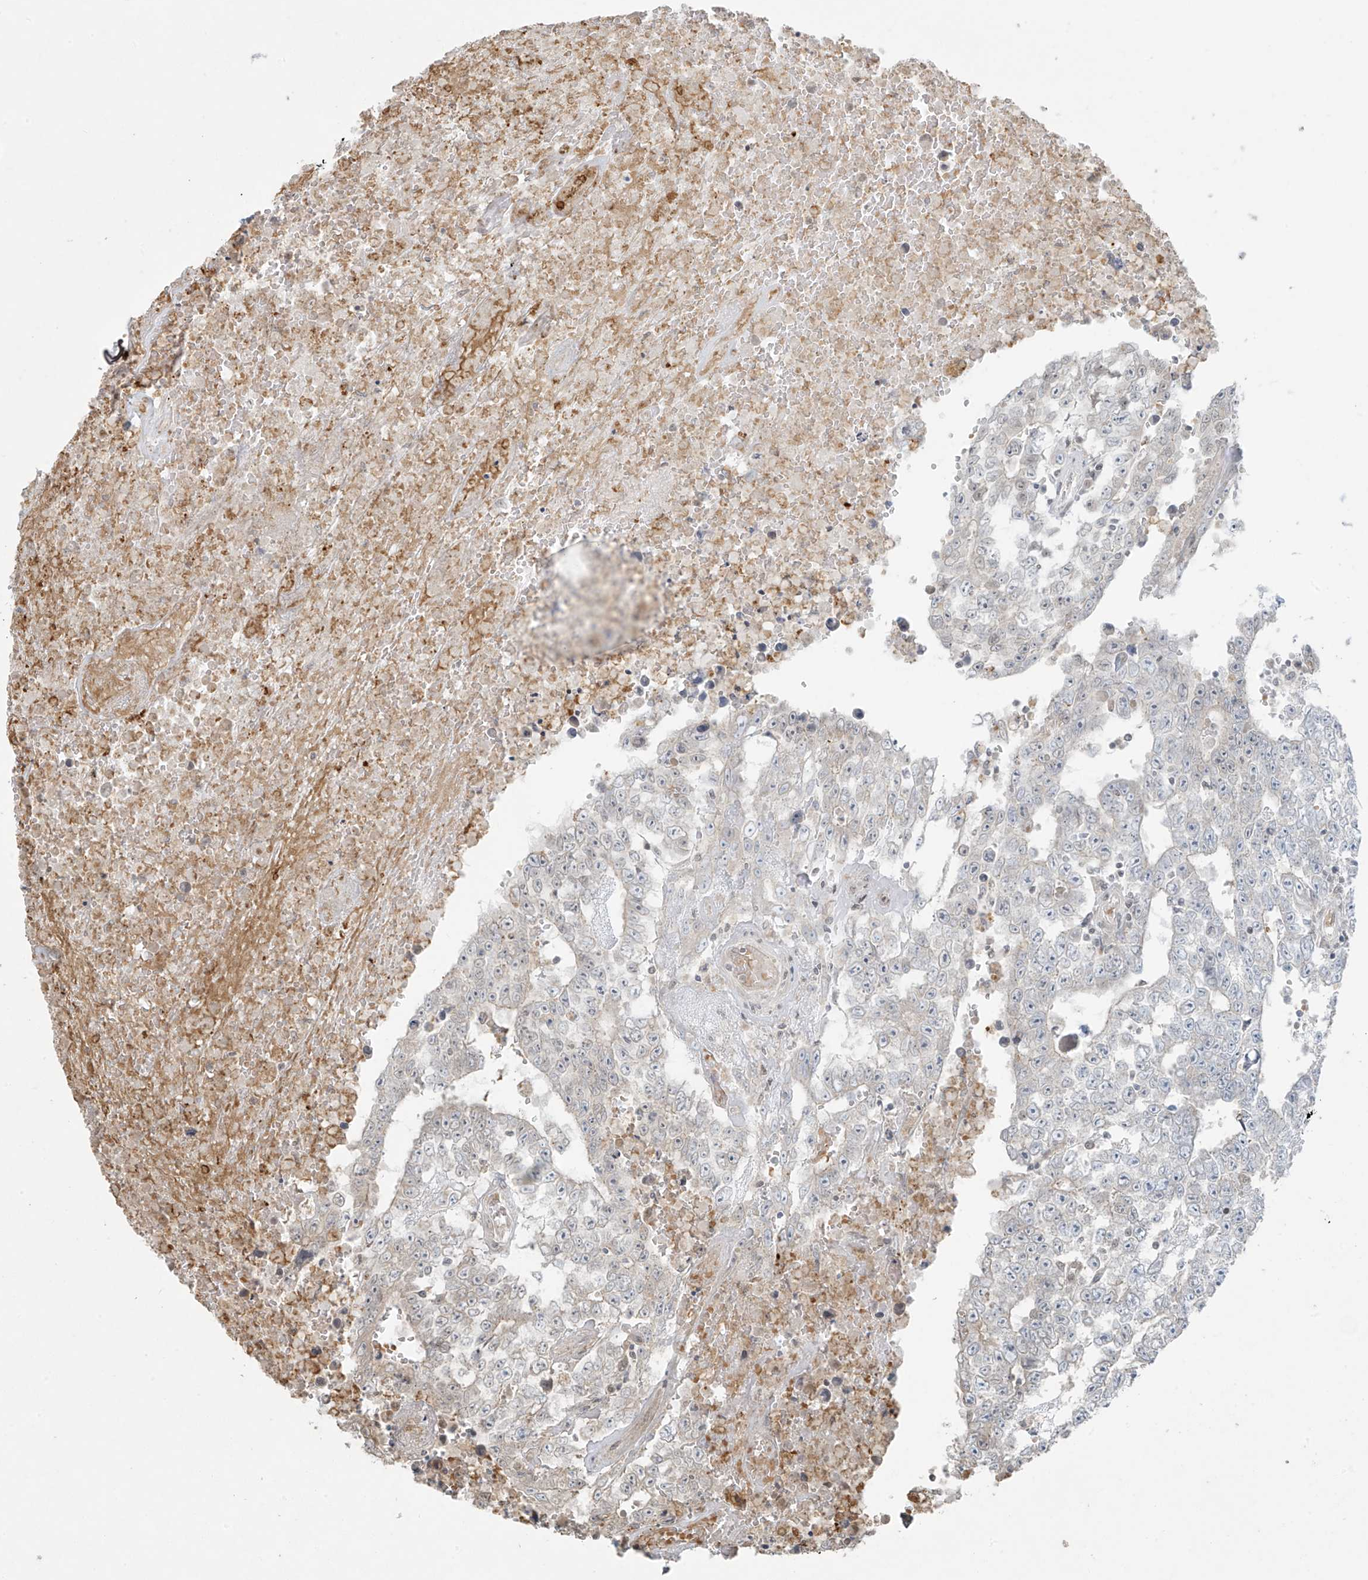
{"staining": {"intensity": "negative", "quantity": "none", "location": "none"}, "tissue": "testis cancer", "cell_type": "Tumor cells", "image_type": "cancer", "snomed": [{"axis": "morphology", "description": "Carcinoma, Embryonal, NOS"}, {"axis": "topography", "description": "Testis"}], "caption": "Tumor cells are negative for brown protein staining in testis embryonal carcinoma.", "gene": "TTC22", "patient": {"sex": "male", "age": 25}}